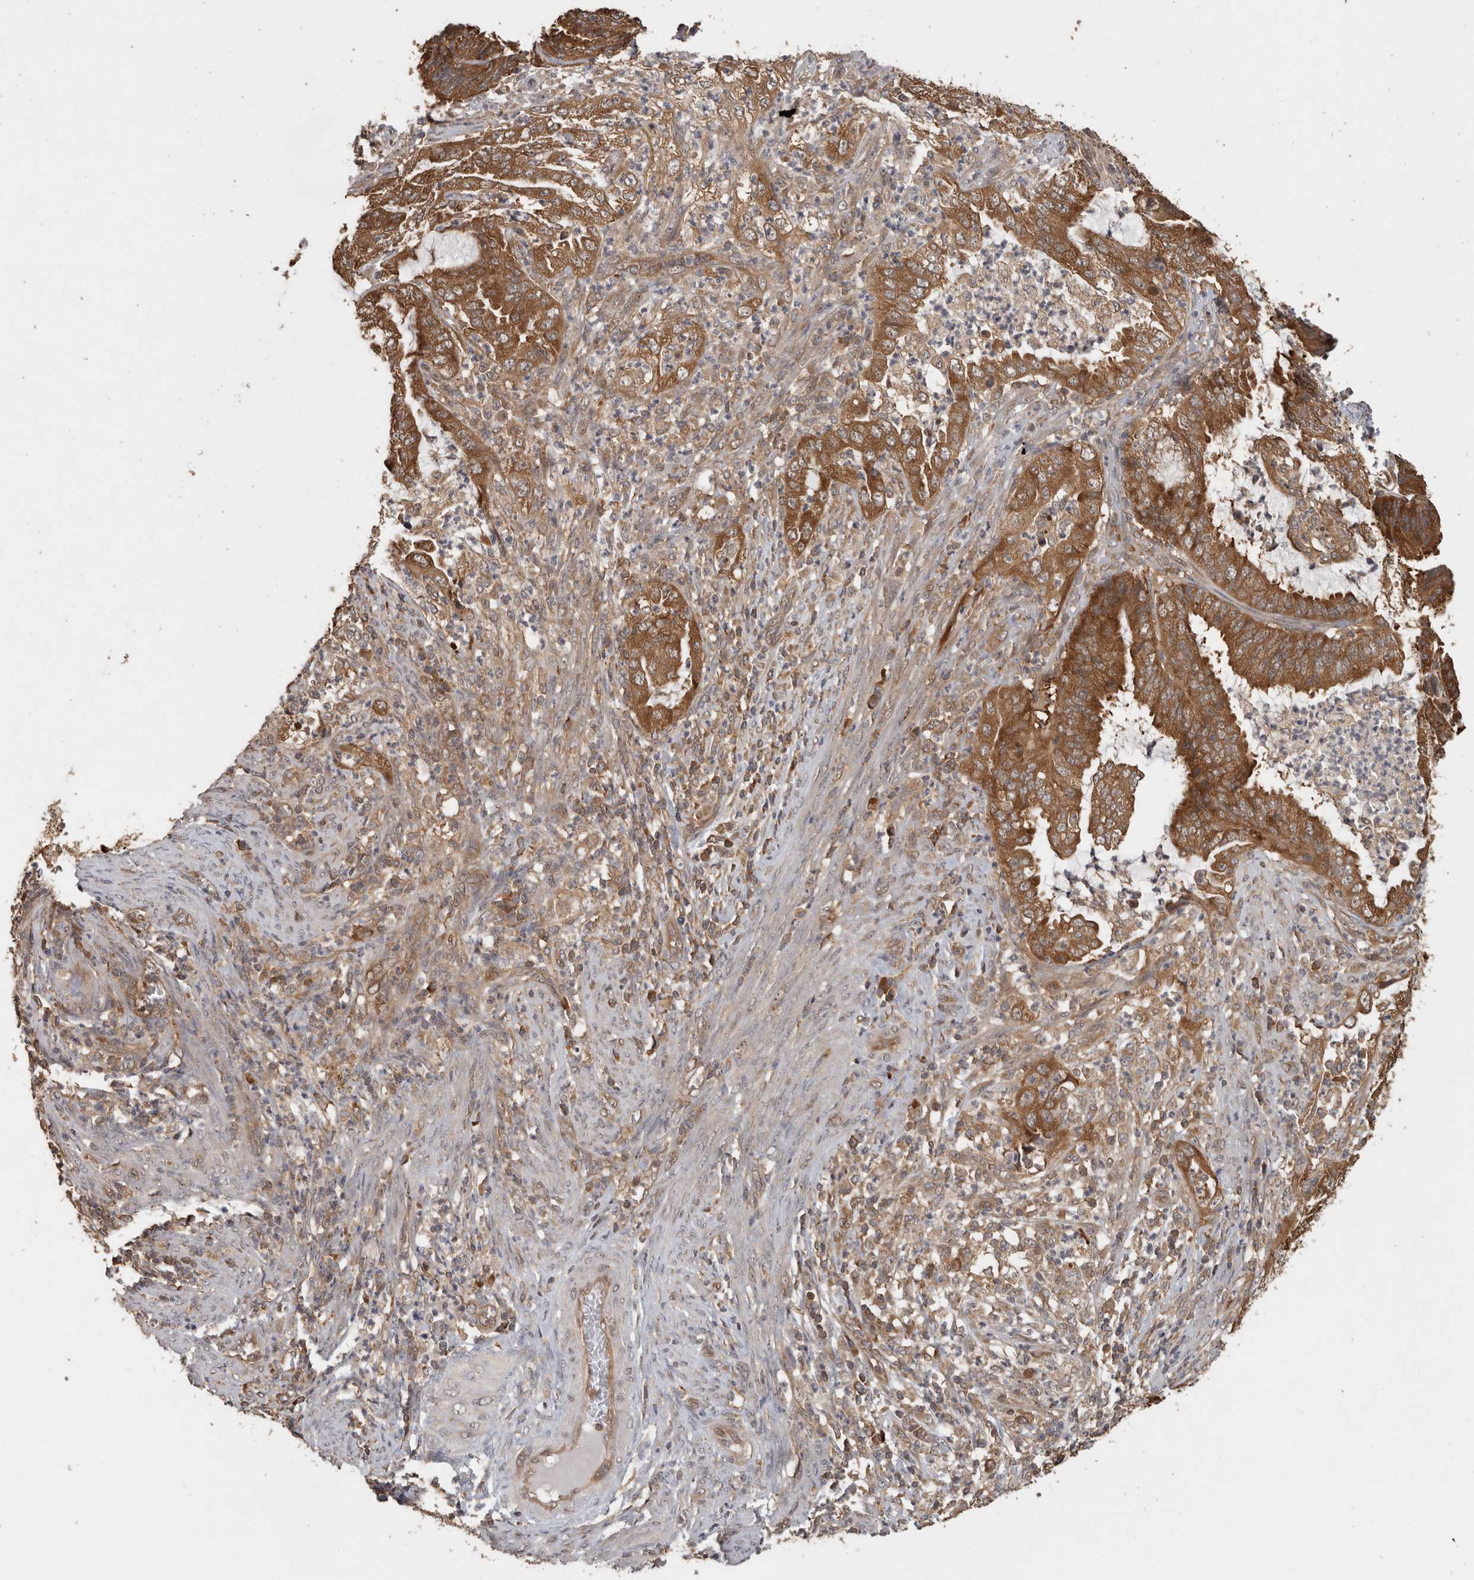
{"staining": {"intensity": "strong", "quantity": ">75%", "location": "cytoplasmic/membranous"}, "tissue": "endometrial cancer", "cell_type": "Tumor cells", "image_type": "cancer", "snomed": [{"axis": "morphology", "description": "Adenocarcinoma, NOS"}, {"axis": "topography", "description": "Endometrium"}], "caption": "Approximately >75% of tumor cells in endometrial cancer (adenocarcinoma) demonstrate strong cytoplasmic/membranous protein expression as visualized by brown immunohistochemical staining.", "gene": "CCT8", "patient": {"sex": "female", "age": 51}}